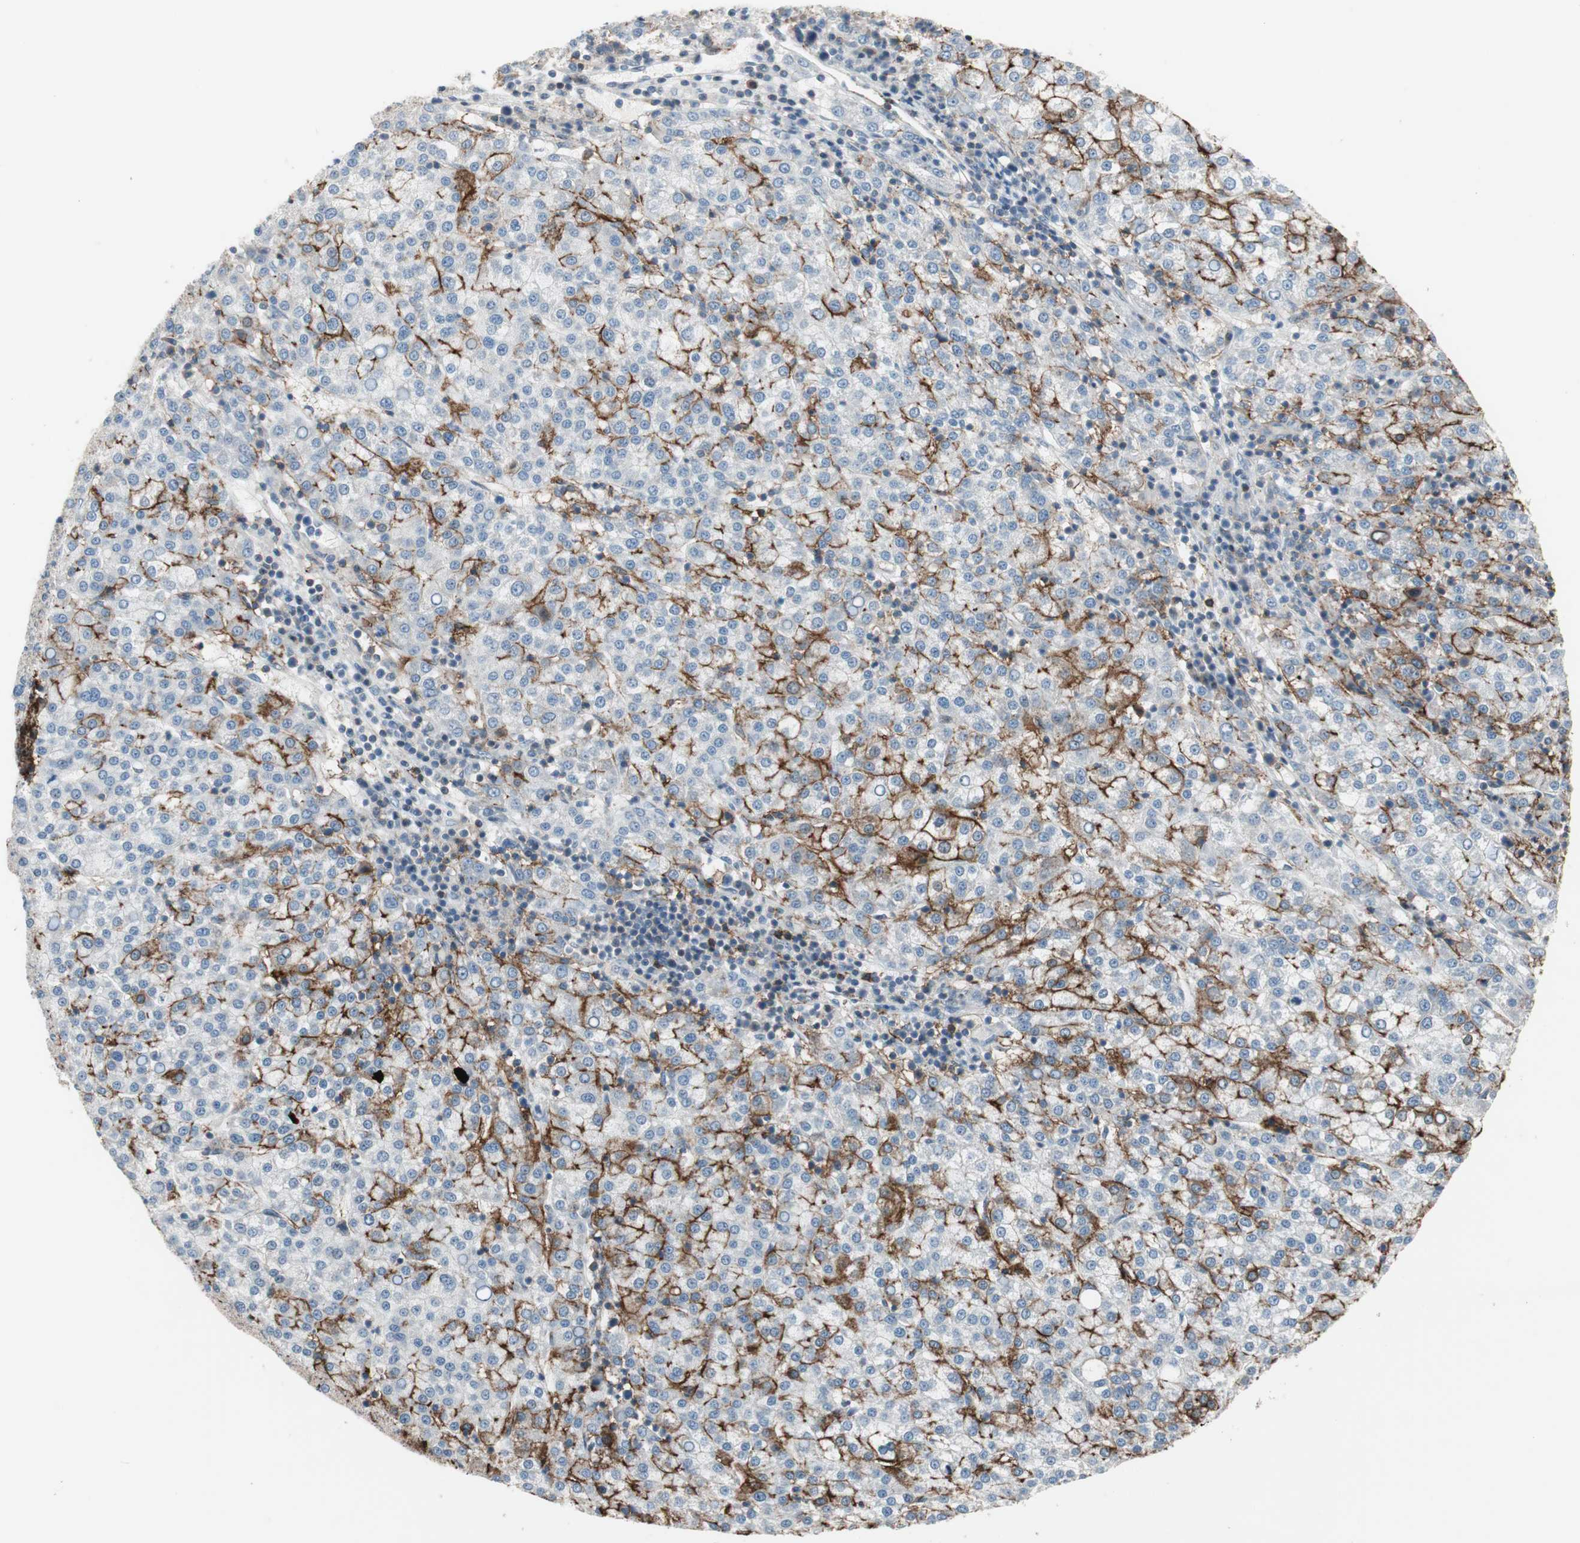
{"staining": {"intensity": "strong", "quantity": "<25%", "location": "cytoplasmic/membranous"}, "tissue": "liver cancer", "cell_type": "Tumor cells", "image_type": "cancer", "snomed": [{"axis": "morphology", "description": "Carcinoma, Hepatocellular, NOS"}, {"axis": "topography", "description": "Liver"}], "caption": "A histopathology image of human liver cancer (hepatocellular carcinoma) stained for a protein reveals strong cytoplasmic/membranous brown staining in tumor cells.", "gene": "GRHL1", "patient": {"sex": "female", "age": 58}}